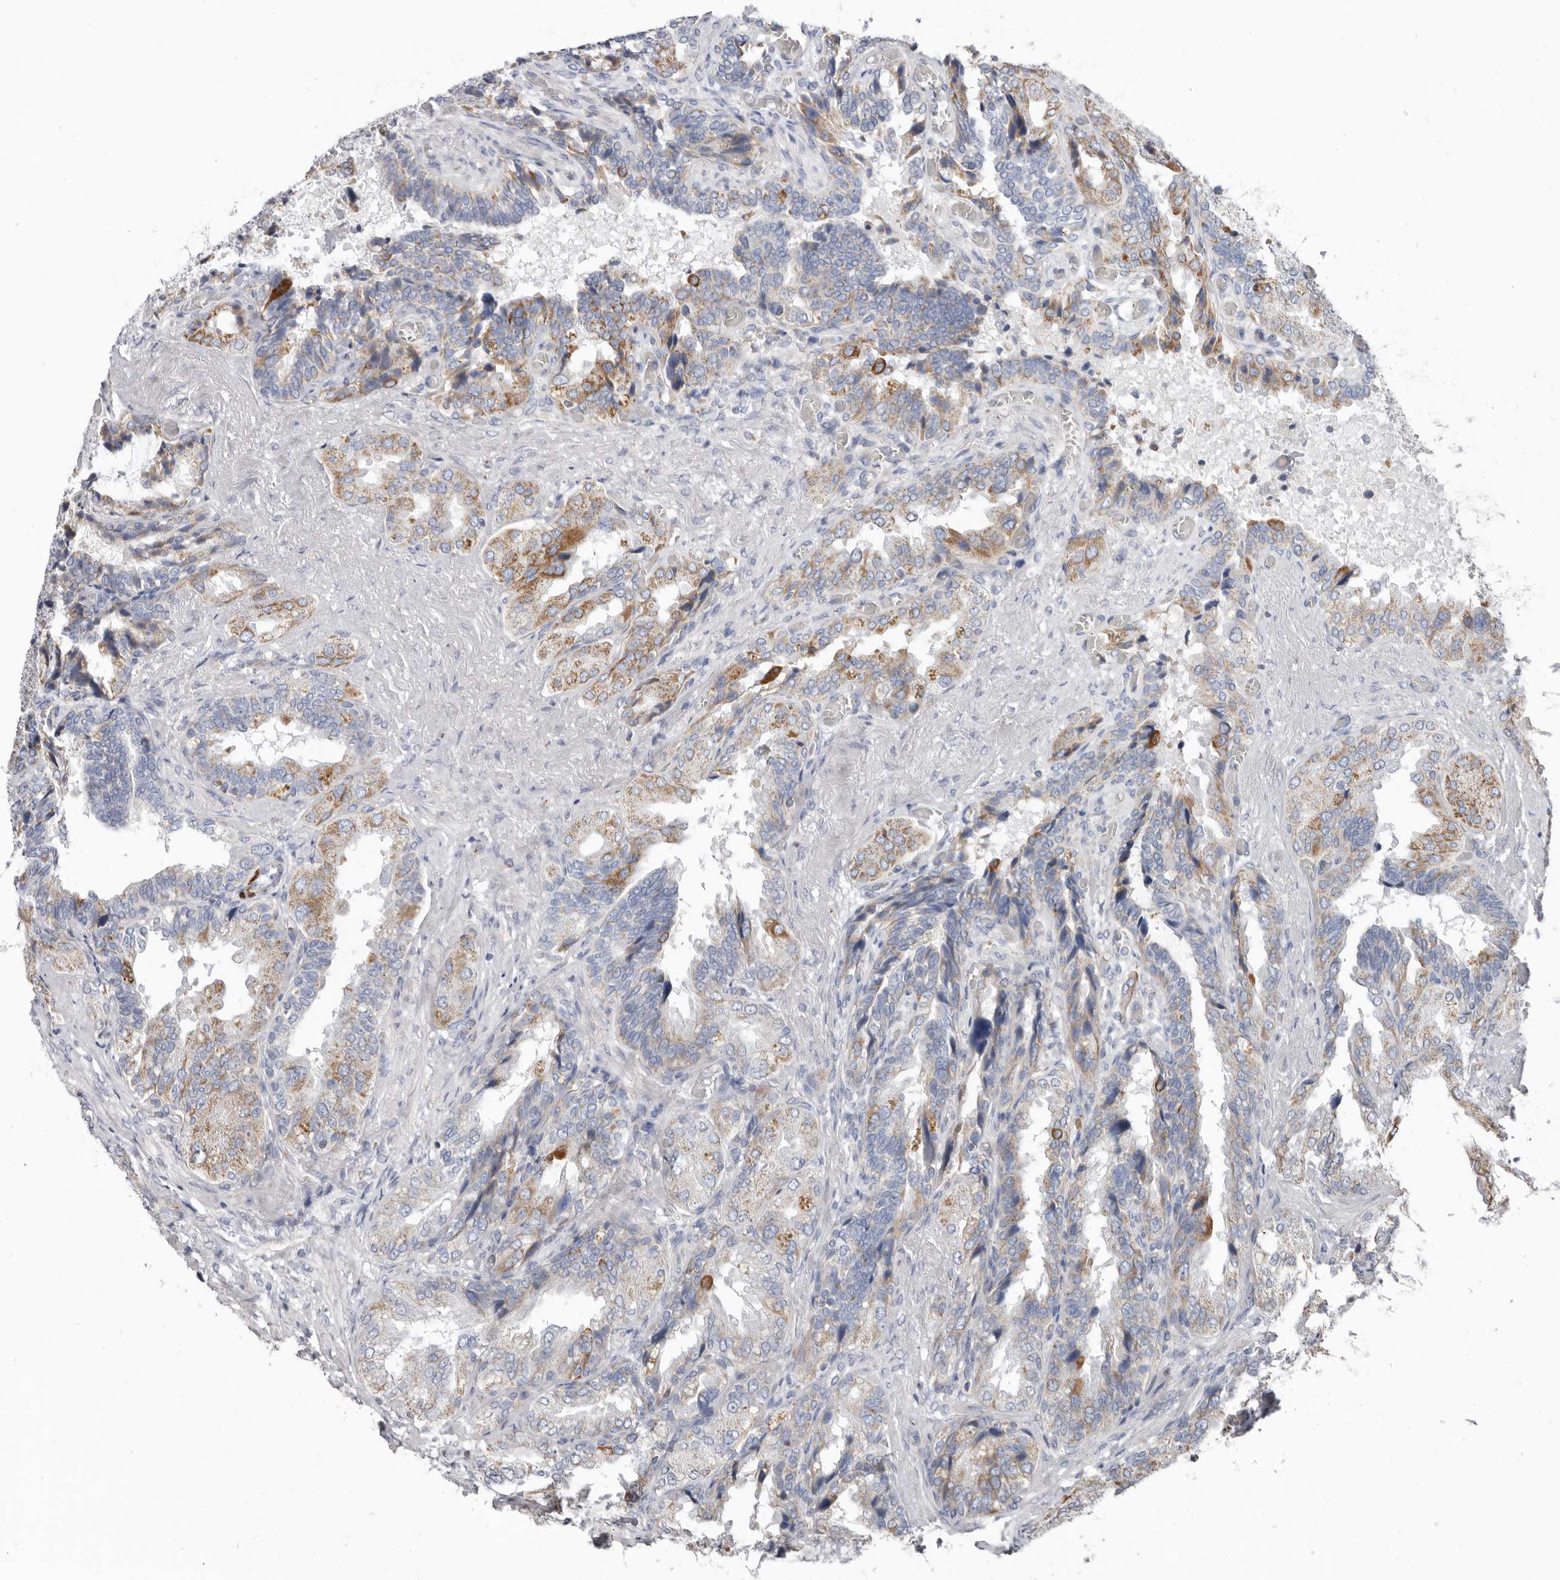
{"staining": {"intensity": "moderate", "quantity": ">75%", "location": "cytoplasmic/membranous"}, "tissue": "seminal vesicle", "cell_type": "Glandular cells", "image_type": "normal", "snomed": [{"axis": "morphology", "description": "Normal tissue, NOS"}, {"axis": "topography", "description": "Seminal veicle"}, {"axis": "topography", "description": "Peripheral nerve tissue"}], "caption": "Glandular cells show moderate cytoplasmic/membranous staining in about >75% of cells in unremarkable seminal vesicle. The staining is performed using DAB brown chromogen to label protein expression. The nuclei are counter-stained blue using hematoxylin.", "gene": "RSPO2", "patient": {"sex": "male", "age": 63}}